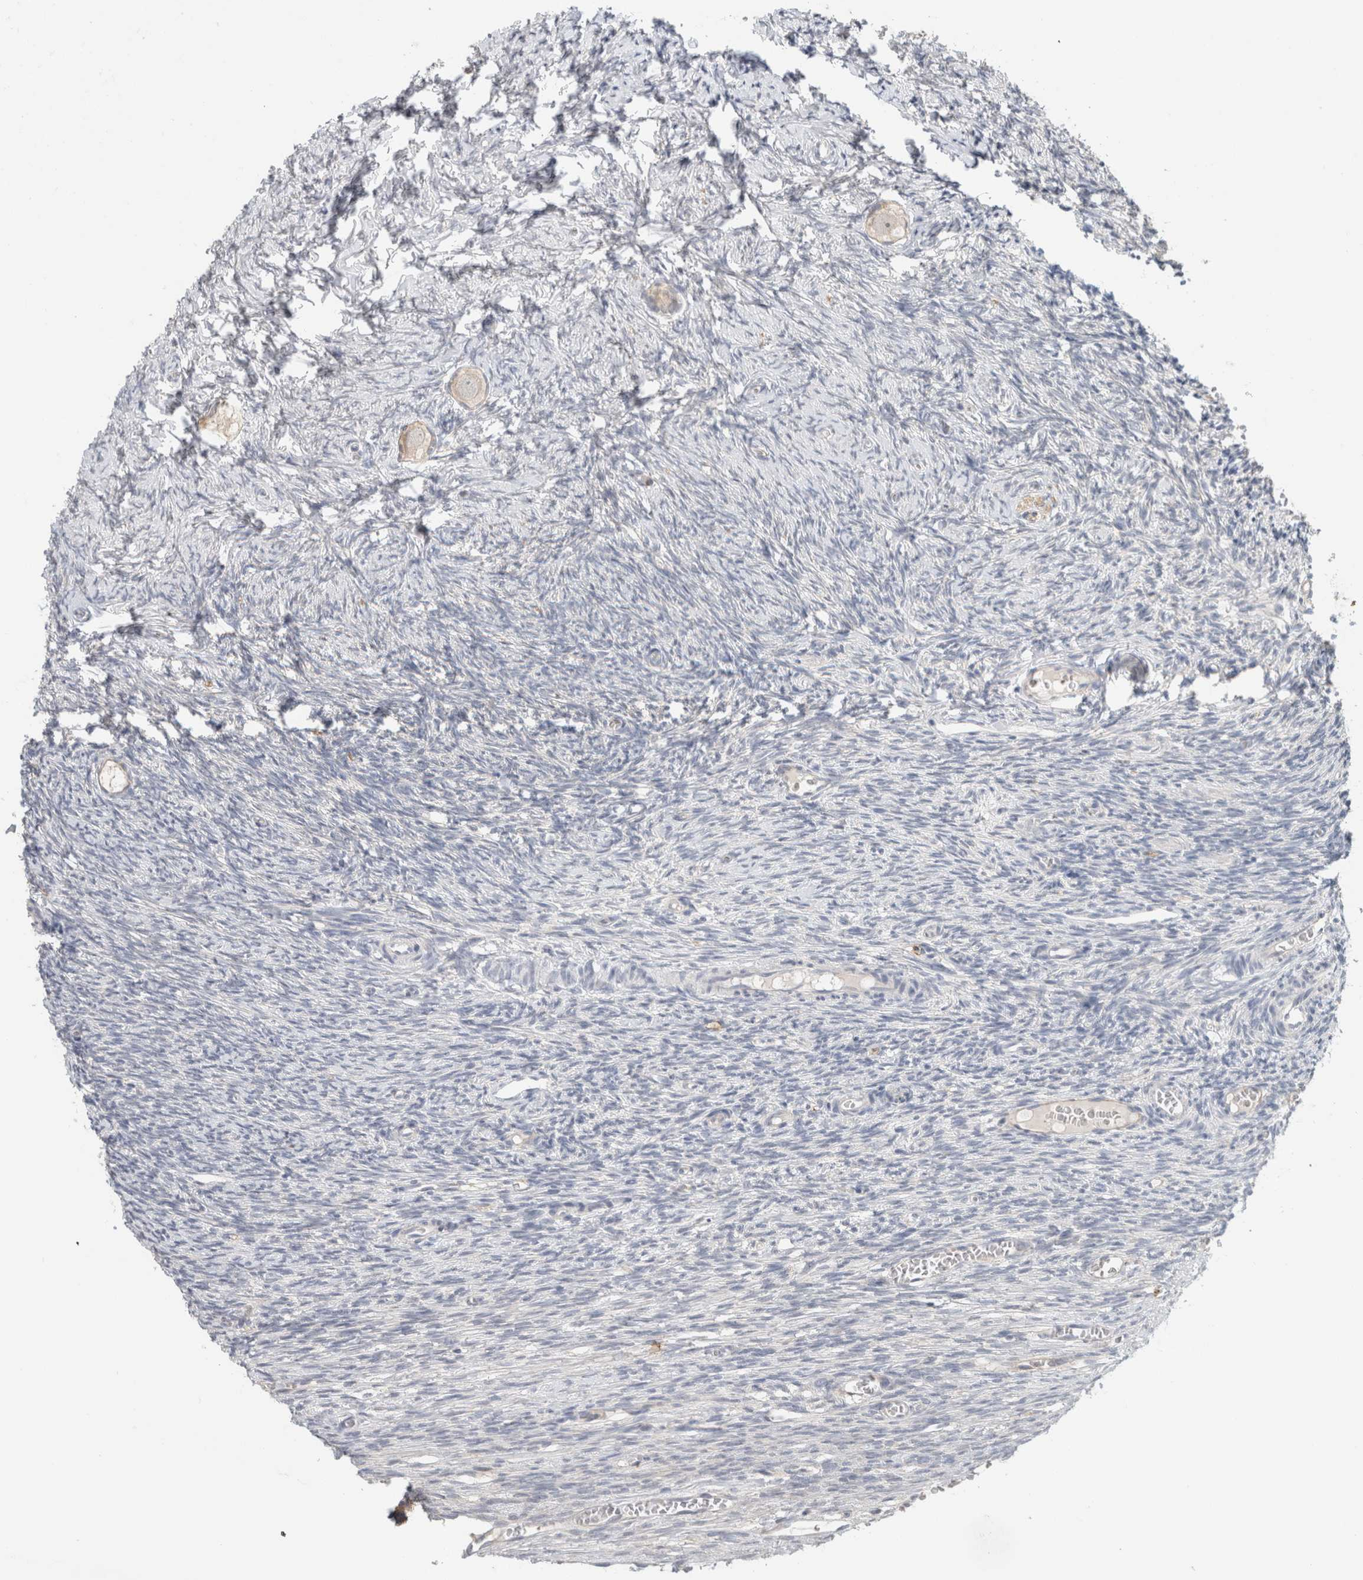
{"staining": {"intensity": "negative", "quantity": "none", "location": "none"}, "tissue": "ovary", "cell_type": "Follicle cells", "image_type": "normal", "snomed": [{"axis": "morphology", "description": "Normal tissue, NOS"}, {"axis": "topography", "description": "Ovary"}], "caption": "The image displays no staining of follicle cells in unremarkable ovary.", "gene": "ERCC6L2", "patient": {"sex": "female", "age": 27}}